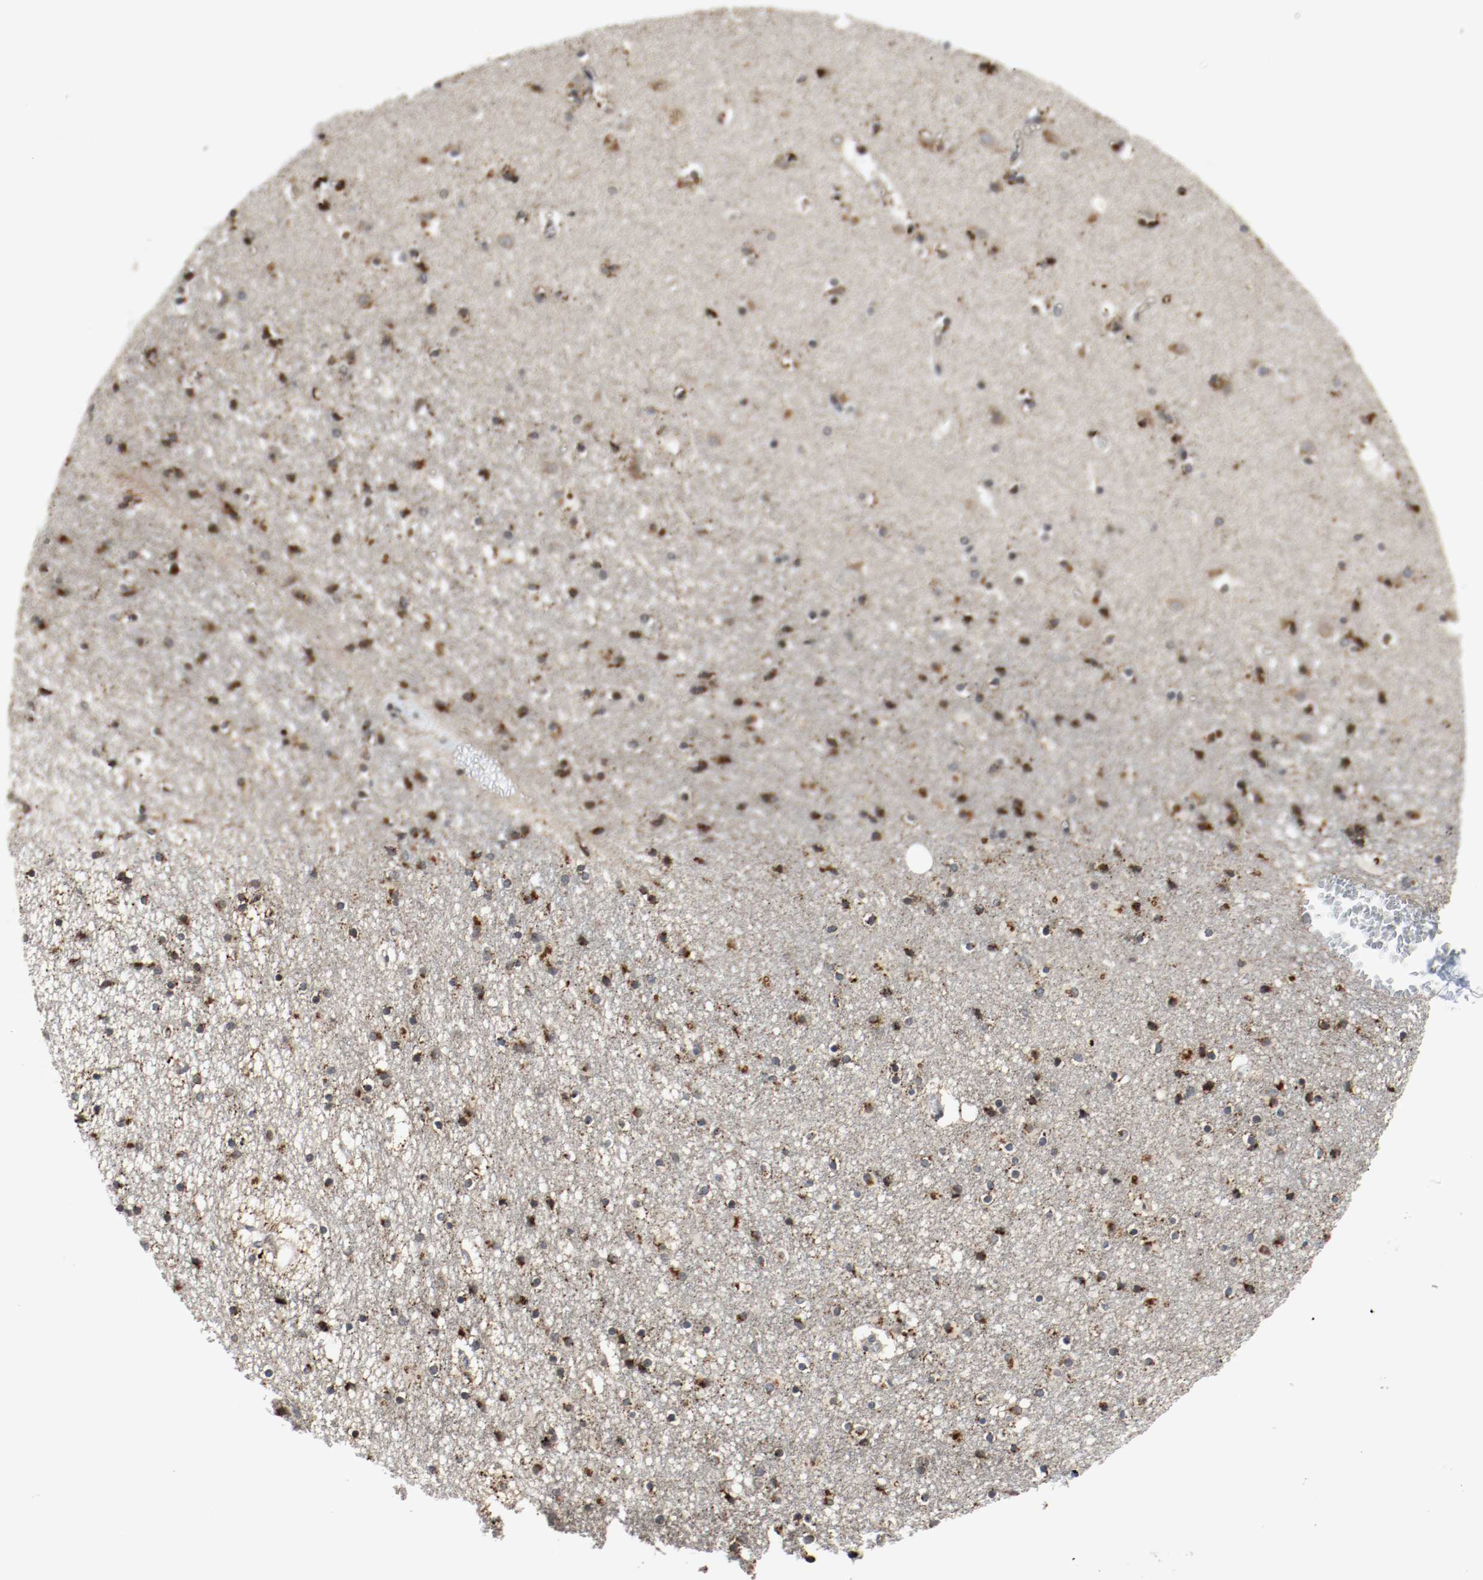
{"staining": {"intensity": "strong", "quantity": ">75%", "location": "cytoplasmic/membranous"}, "tissue": "caudate", "cell_type": "Glial cells", "image_type": "normal", "snomed": [{"axis": "morphology", "description": "Normal tissue, NOS"}, {"axis": "topography", "description": "Lateral ventricle wall"}], "caption": "Immunohistochemical staining of normal human caudate demonstrates >75% levels of strong cytoplasmic/membranous protein staining in approximately >75% of glial cells.", "gene": "LAMP2", "patient": {"sex": "male", "age": 45}}